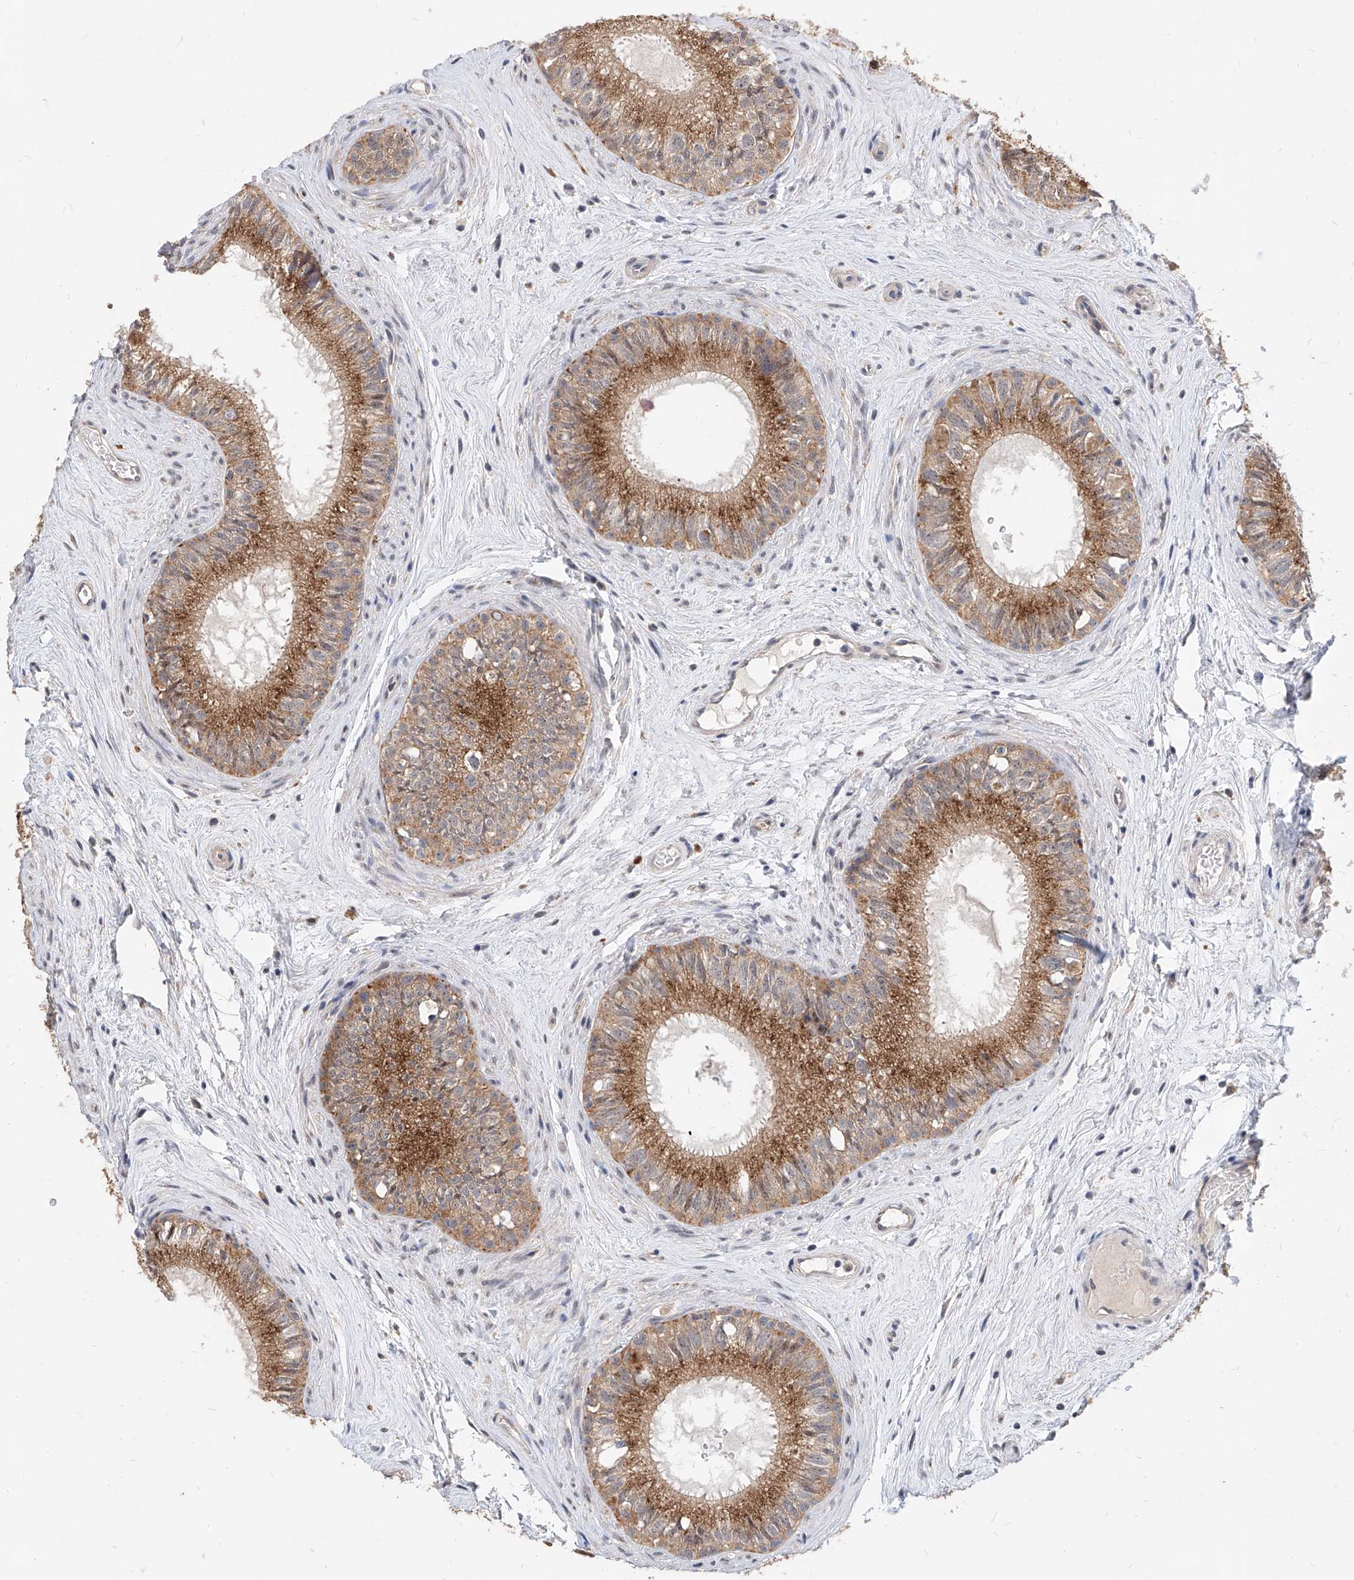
{"staining": {"intensity": "strong", "quantity": ">75%", "location": "cytoplasmic/membranous"}, "tissue": "epididymis", "cell_type": "Glandular cells", "image_type": "normal", "snomed": [{"axis": "morphology", "description": "Normal tissue, NOS"}, {"axis": "topography", "description": "Epididymis"}], "caption": "Immunohistochemical staining of benign human epididymis reveals high levels of strong cytoplasmic/membranous positivity in about >75% of glandular cells. The staining was performed using DAB to visualize the protein expression in brown, while the nuclei were stained in blue with hematoxylin (Magnification: 20x).", "gene": "MFSD4B", "patient": {"sex": "male", "age": 71}}